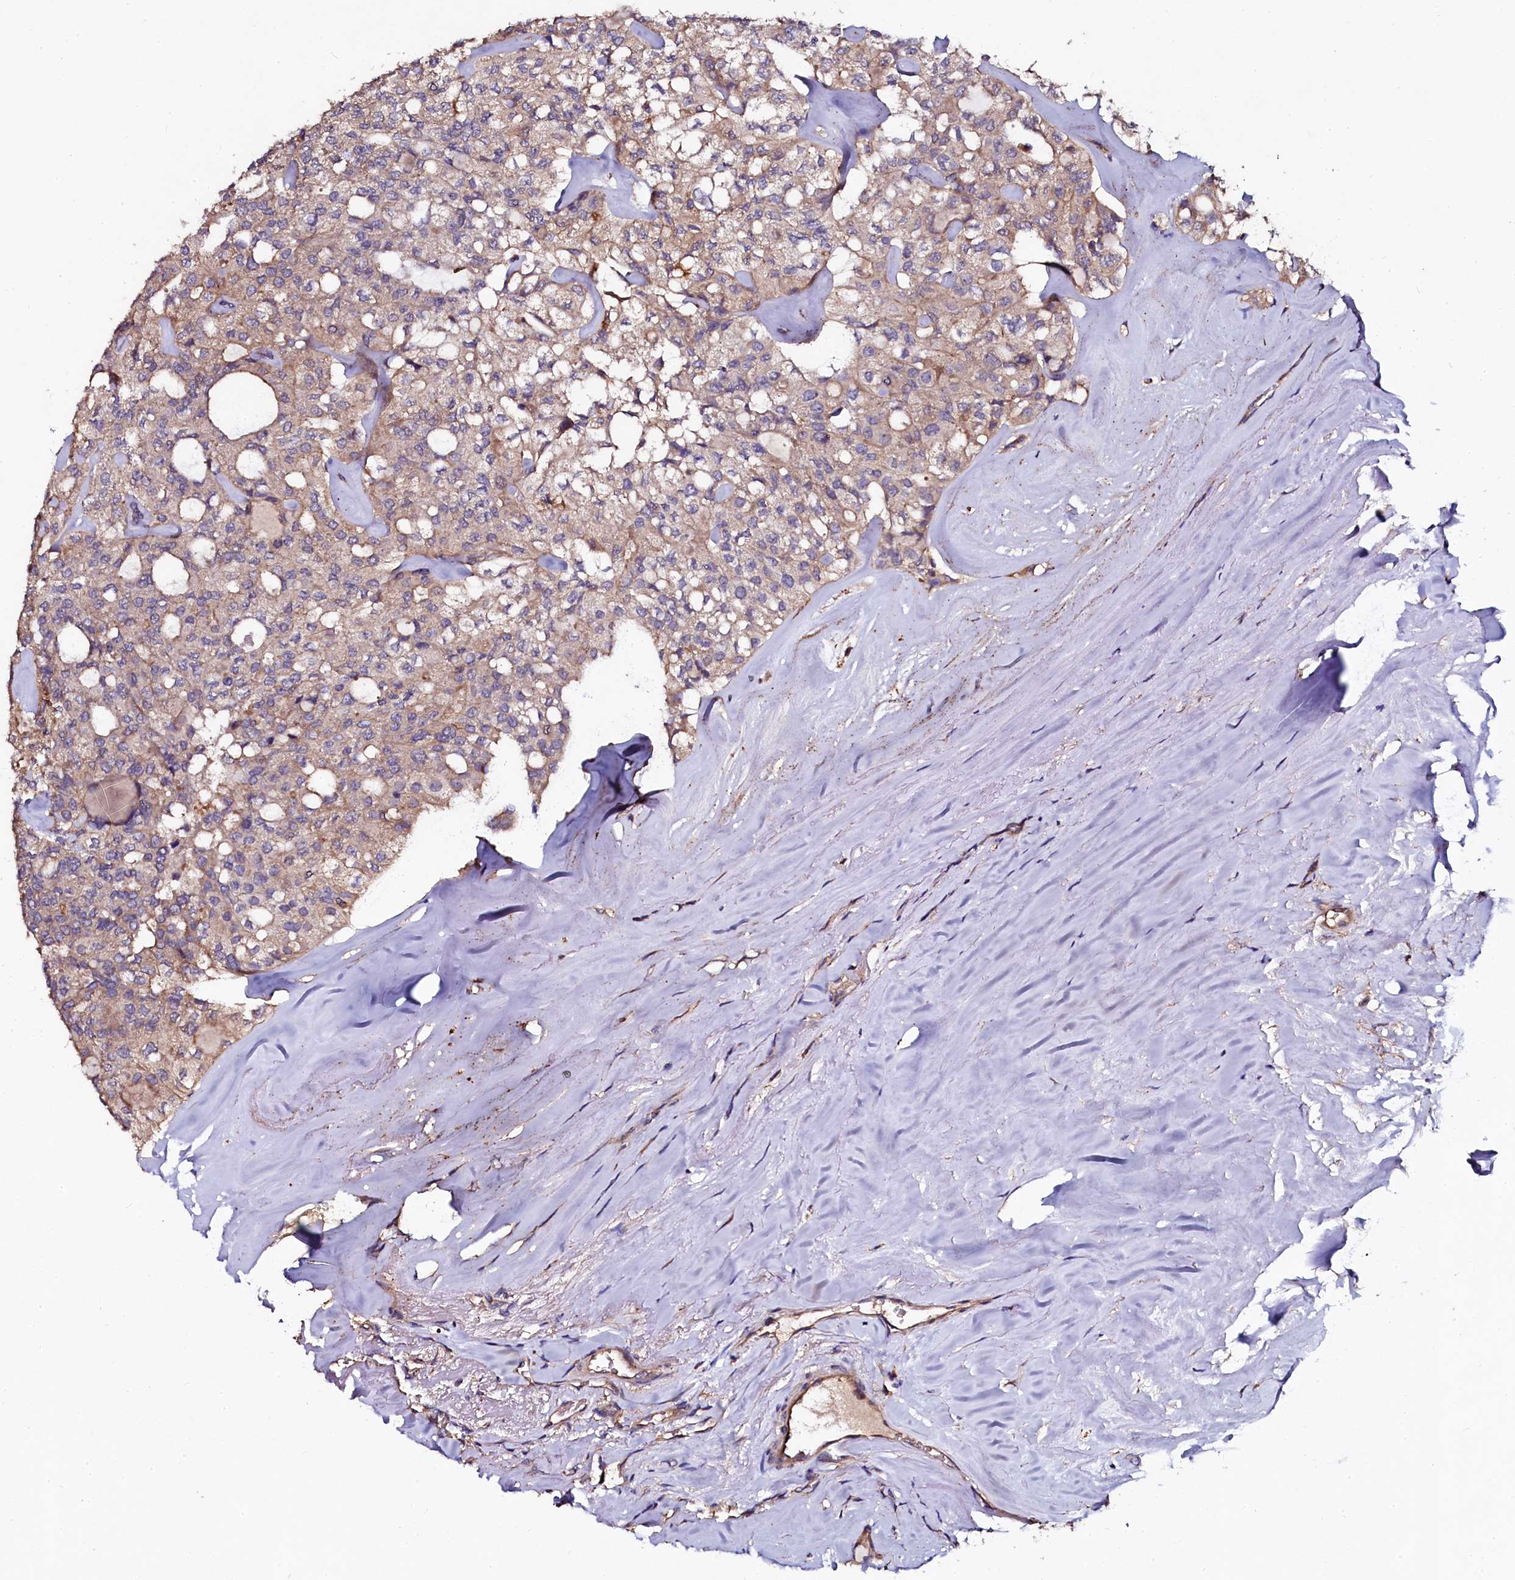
{"staining": {"intensity": "weak", "quantity": ">75%", "location": "cytoplasmic/membranous"}, "tissue": "thyroid cancer", "cell_type": "Tumor cells", "image_type": "cancer", "snomed": [{"axis": "morphology", "description": "Follicular adenoma carcinoma, NOS"}, {"axis": "topography", "description": "Thyroid gland"}], "caption": "Follicular adenoma carcinoma (thyroid) stained with IHC demonstrates weak cytoplasmic/membranous expression in approximately >75% of tumor cells.", "gene": "APPL2", "patient": {"sex": "male", "age": 75}}